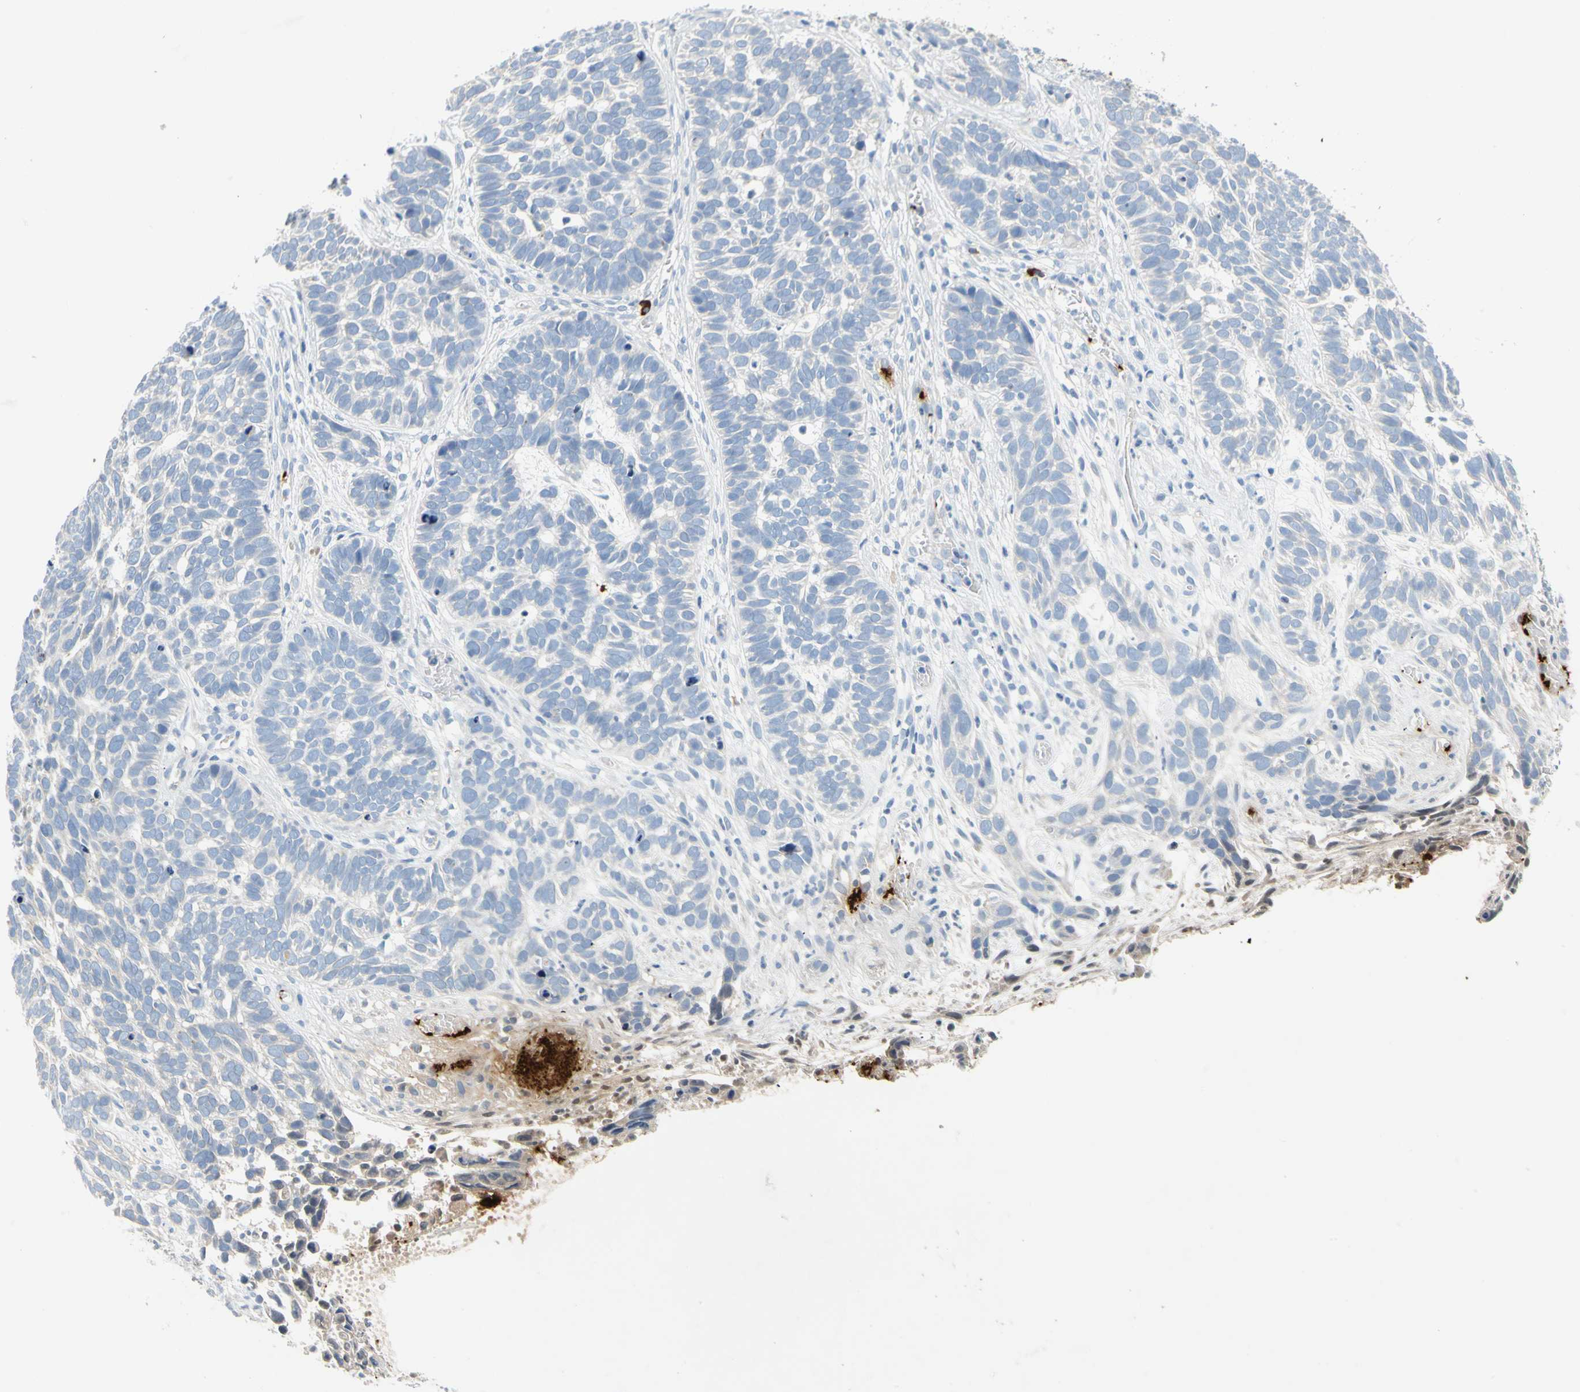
{"staining": {"intensity": "negative", "quantity": "none", "location": "none"}, "tissue": "skin cancer", "cell_type": "Tumor cells", "image_type": "cancer", "snomed": [{"axis": "morphology", "description": "Basal cell carcinoma"}, {"axis": "topography", "description": "Skin"}], "caption": "High power microscopy image of an immunohistochemistry (IHC) micrograph of skin basal cell carcinoma, revealing no significant positivity in tumor cells.", "gene": "PPBP", "patient": {"sex": "male", "age": 87}}